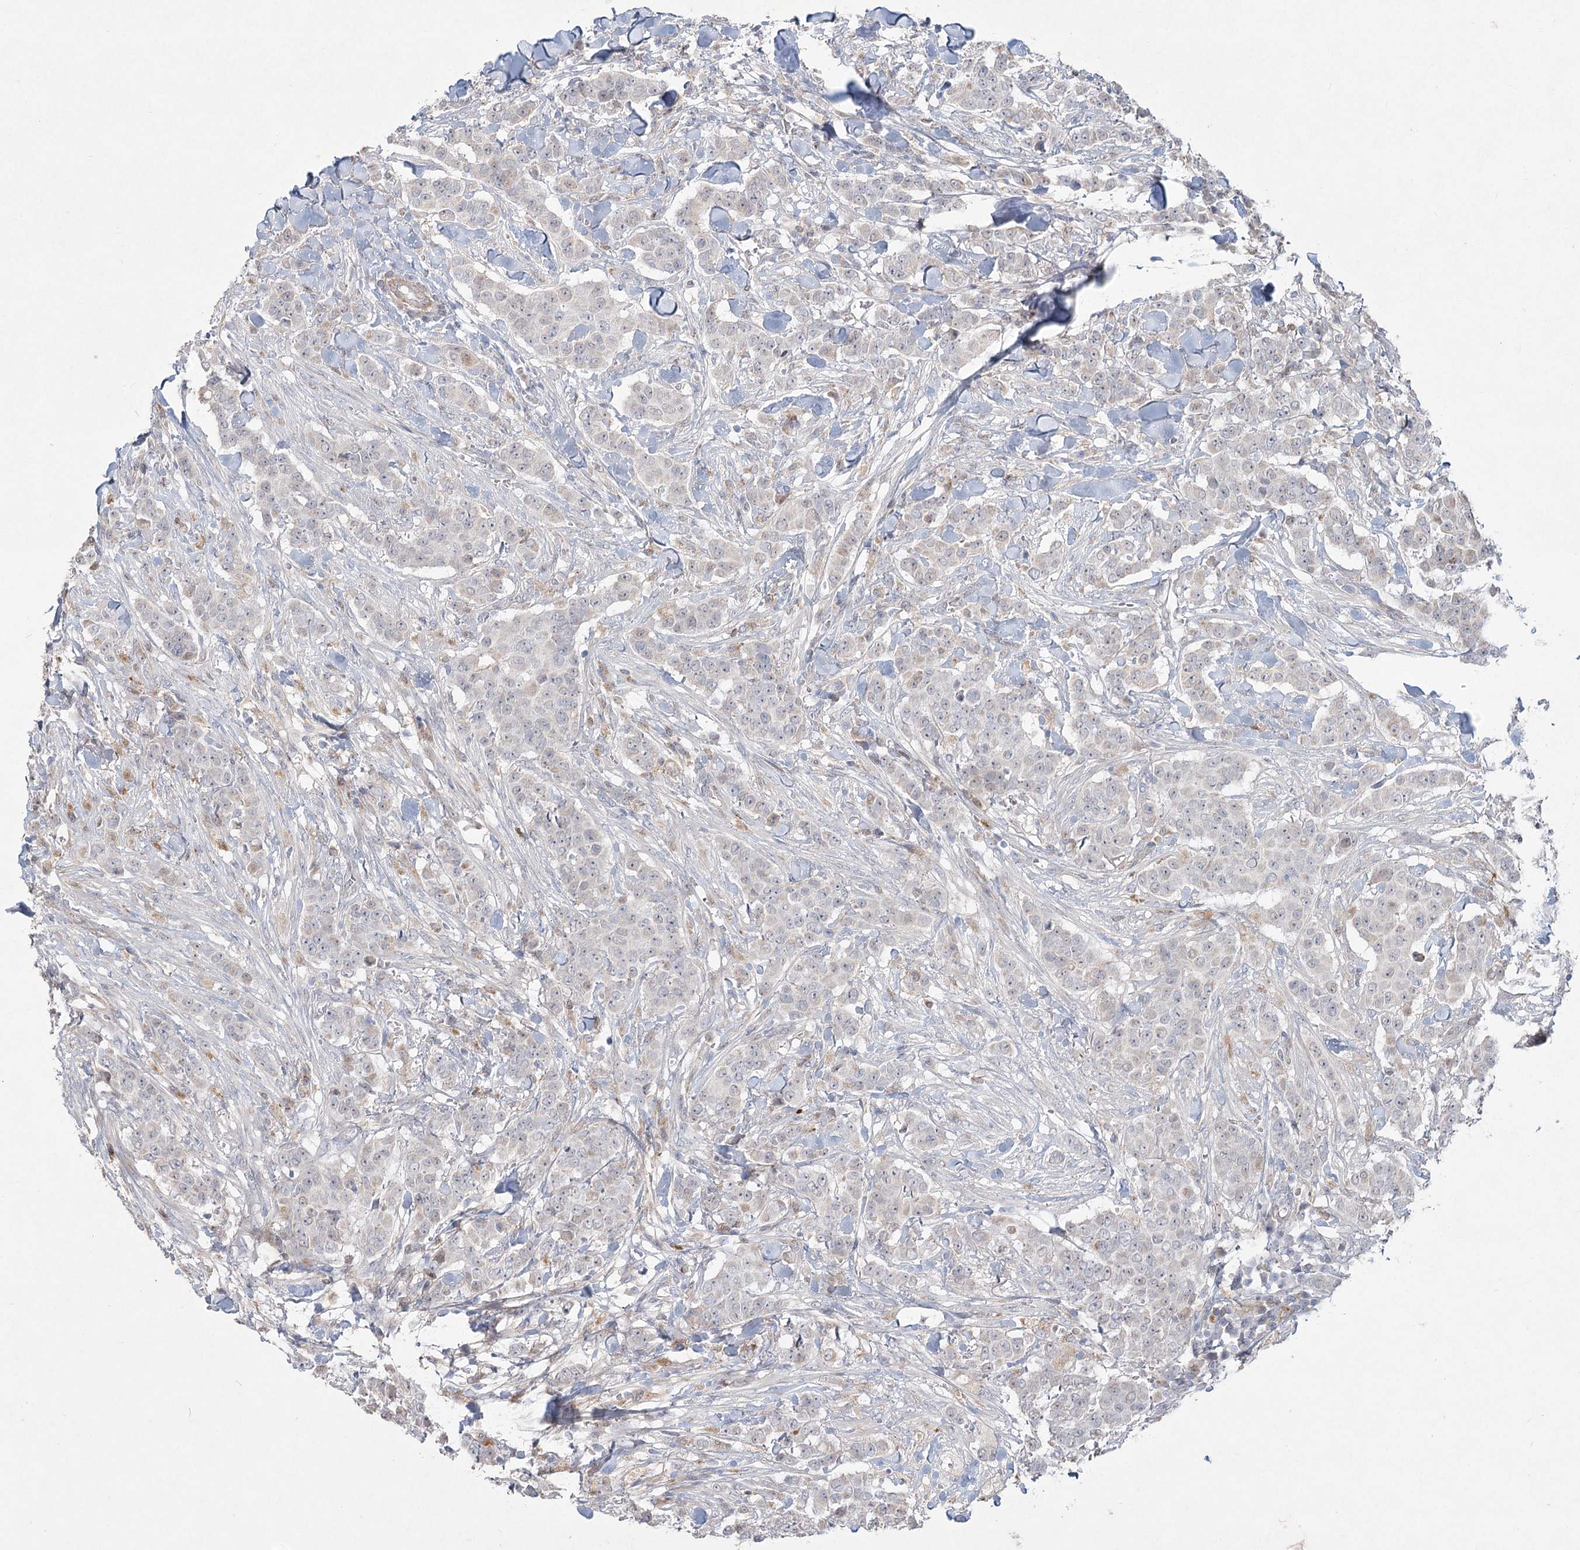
{"staining": {"intensity": "negative", "quantity": "none", "location": "none"}, "tissue": "breast cancer", "cell_type": "Tumor cells", "image_type": "cancer", "snomed": [{"axis": "morphology", "description": "Duct carcinoma"}, {"axis": "topography", "description": "Breast"}], "caption": "Tumor cells show no significant positivity in breast cancer. (Immunohistochemistry (ihc), brightfield microscopy, high magnification).", "gene": "LRP2BP", "patient": {"sex": "female", "age": 40}}